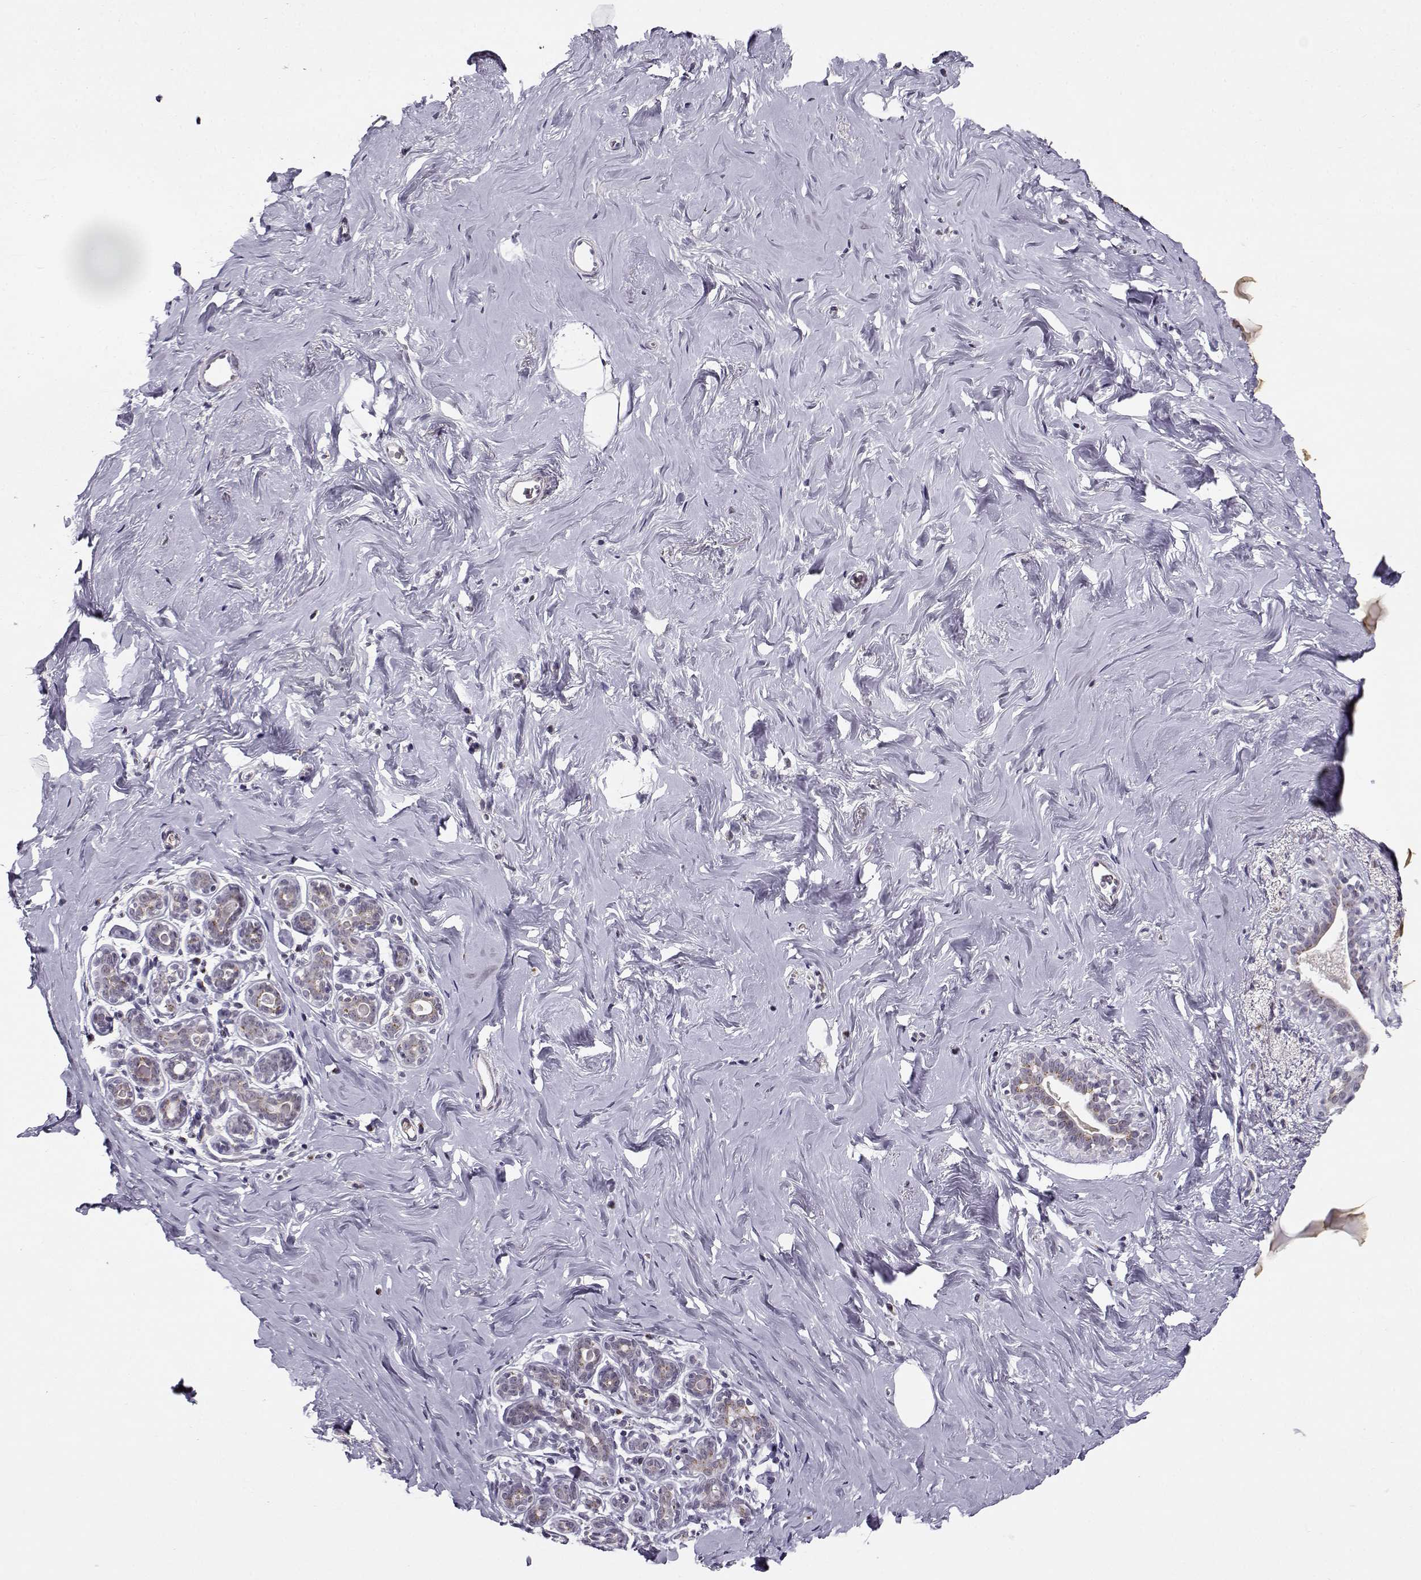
{"staining": {"intensity": "negative", "quantity": "none", "location": "none"}, "tissue": "breast", "cell_type": "Adipocytes", "image_type": "normal", "snomed": [{"axis": "morphology", "description": "Normal tissue, NOS"}, {"axis": "topography", "description": "Skin"}, {"axis": "topography", "description": "Breast"}], "caption": "Protein analysis of benign breast exhibits no significant expression in adipocytes. (Brightfield microscopy of DAB (3,3'-diaminobenzidine) IHC at high magnification).", "gene": "SLC4A5", "patient": {"sex": "female", "age": 43}}